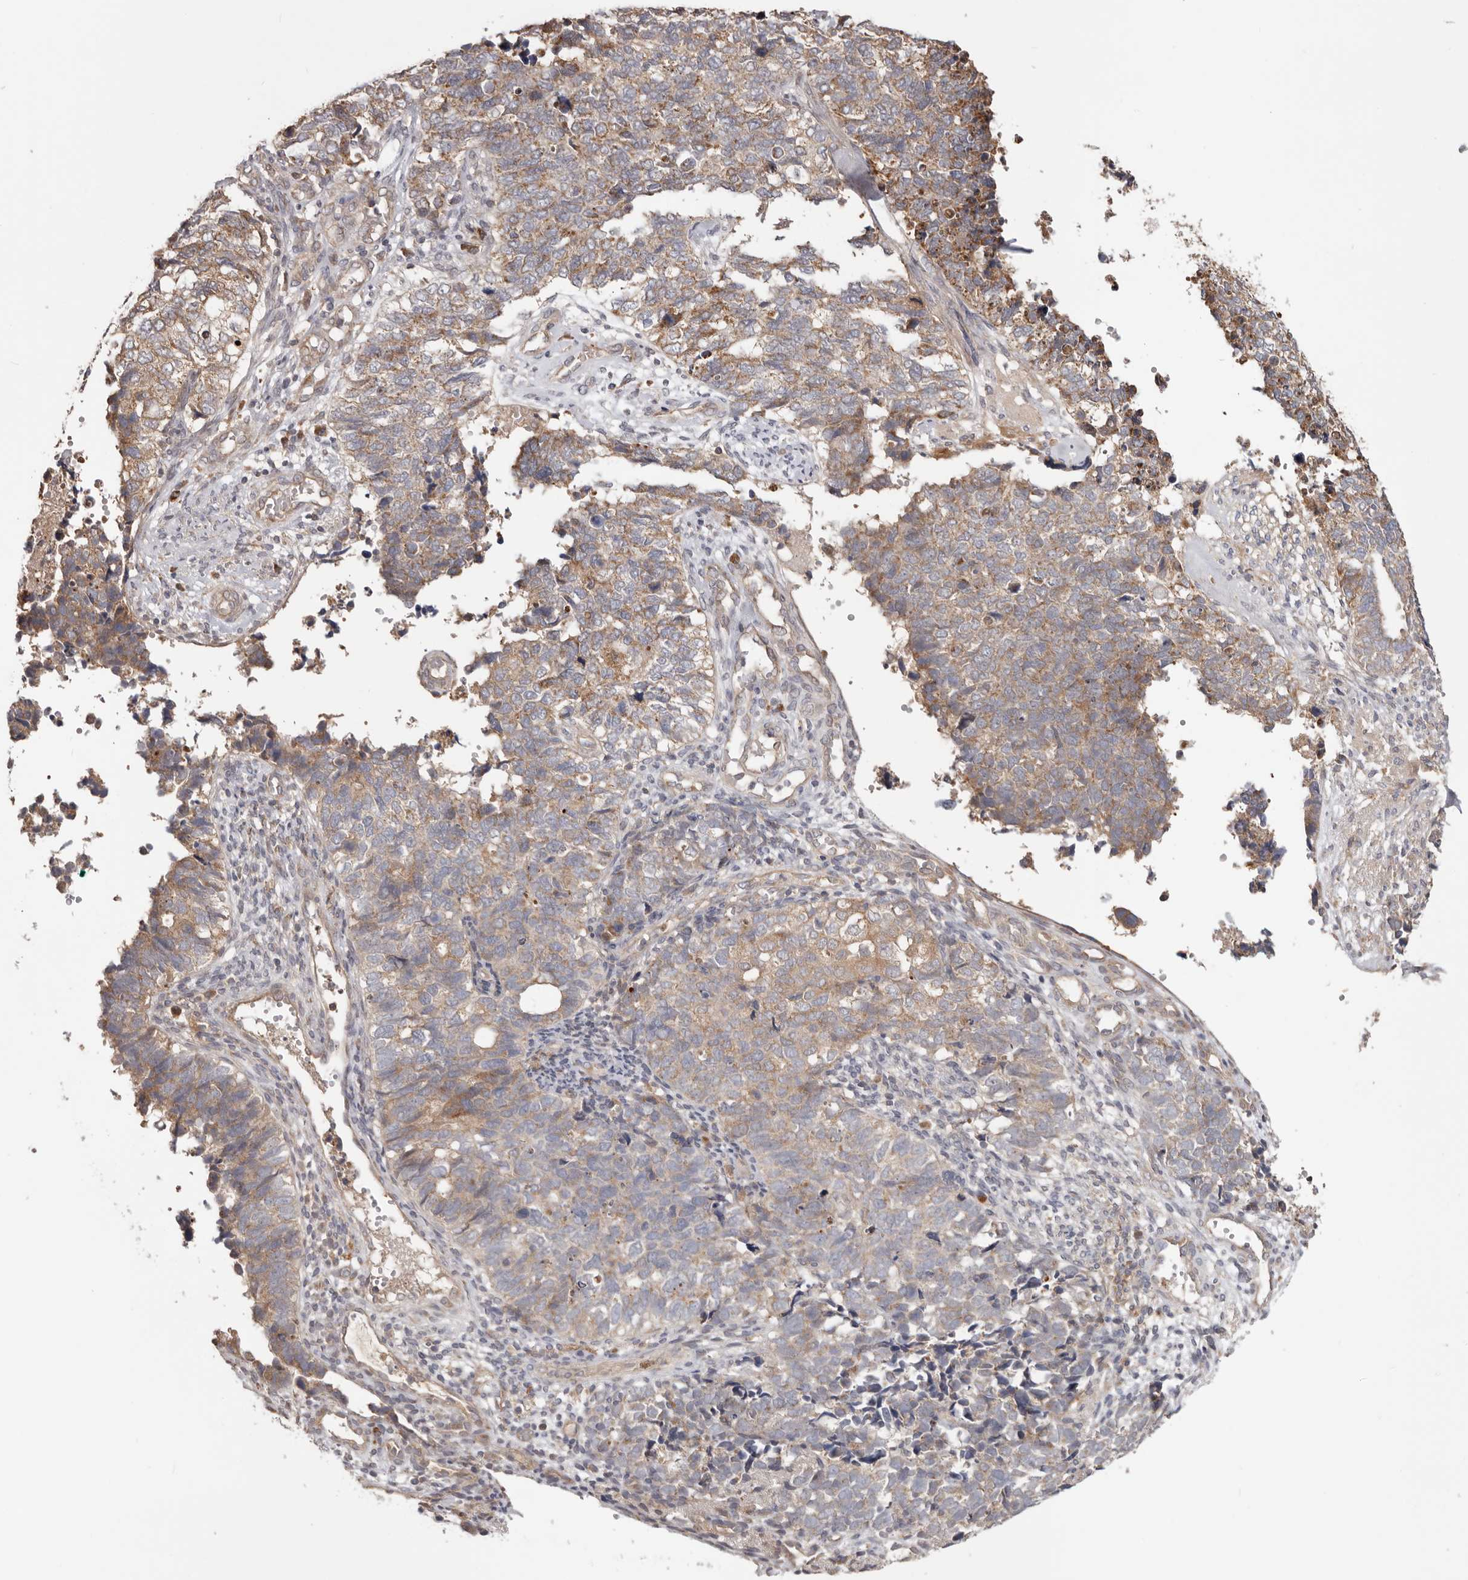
{"staining": {"intensity": "moderate", "quantity": "25%-75%", "location": "cytoplasmic/membranous"}, "tissue": "cervical cancer", "cell_type": "Tumor cells", "image_type": "cancer", "snomed": [{"axis": "morphology", "description": "Squamous cell carcinoma, NOS"}, {"axis": "topography", "description": "Cervix"}], "caption": "Protein expression by IHC demonstrates moderate cytoplasmic/membranous positivity in approximately 25%-75% of tumor cells in cervical cancer (squamous cell carcinoma).", "gene": "LRP6", "patient": {"sex": "female", "age": 63}}